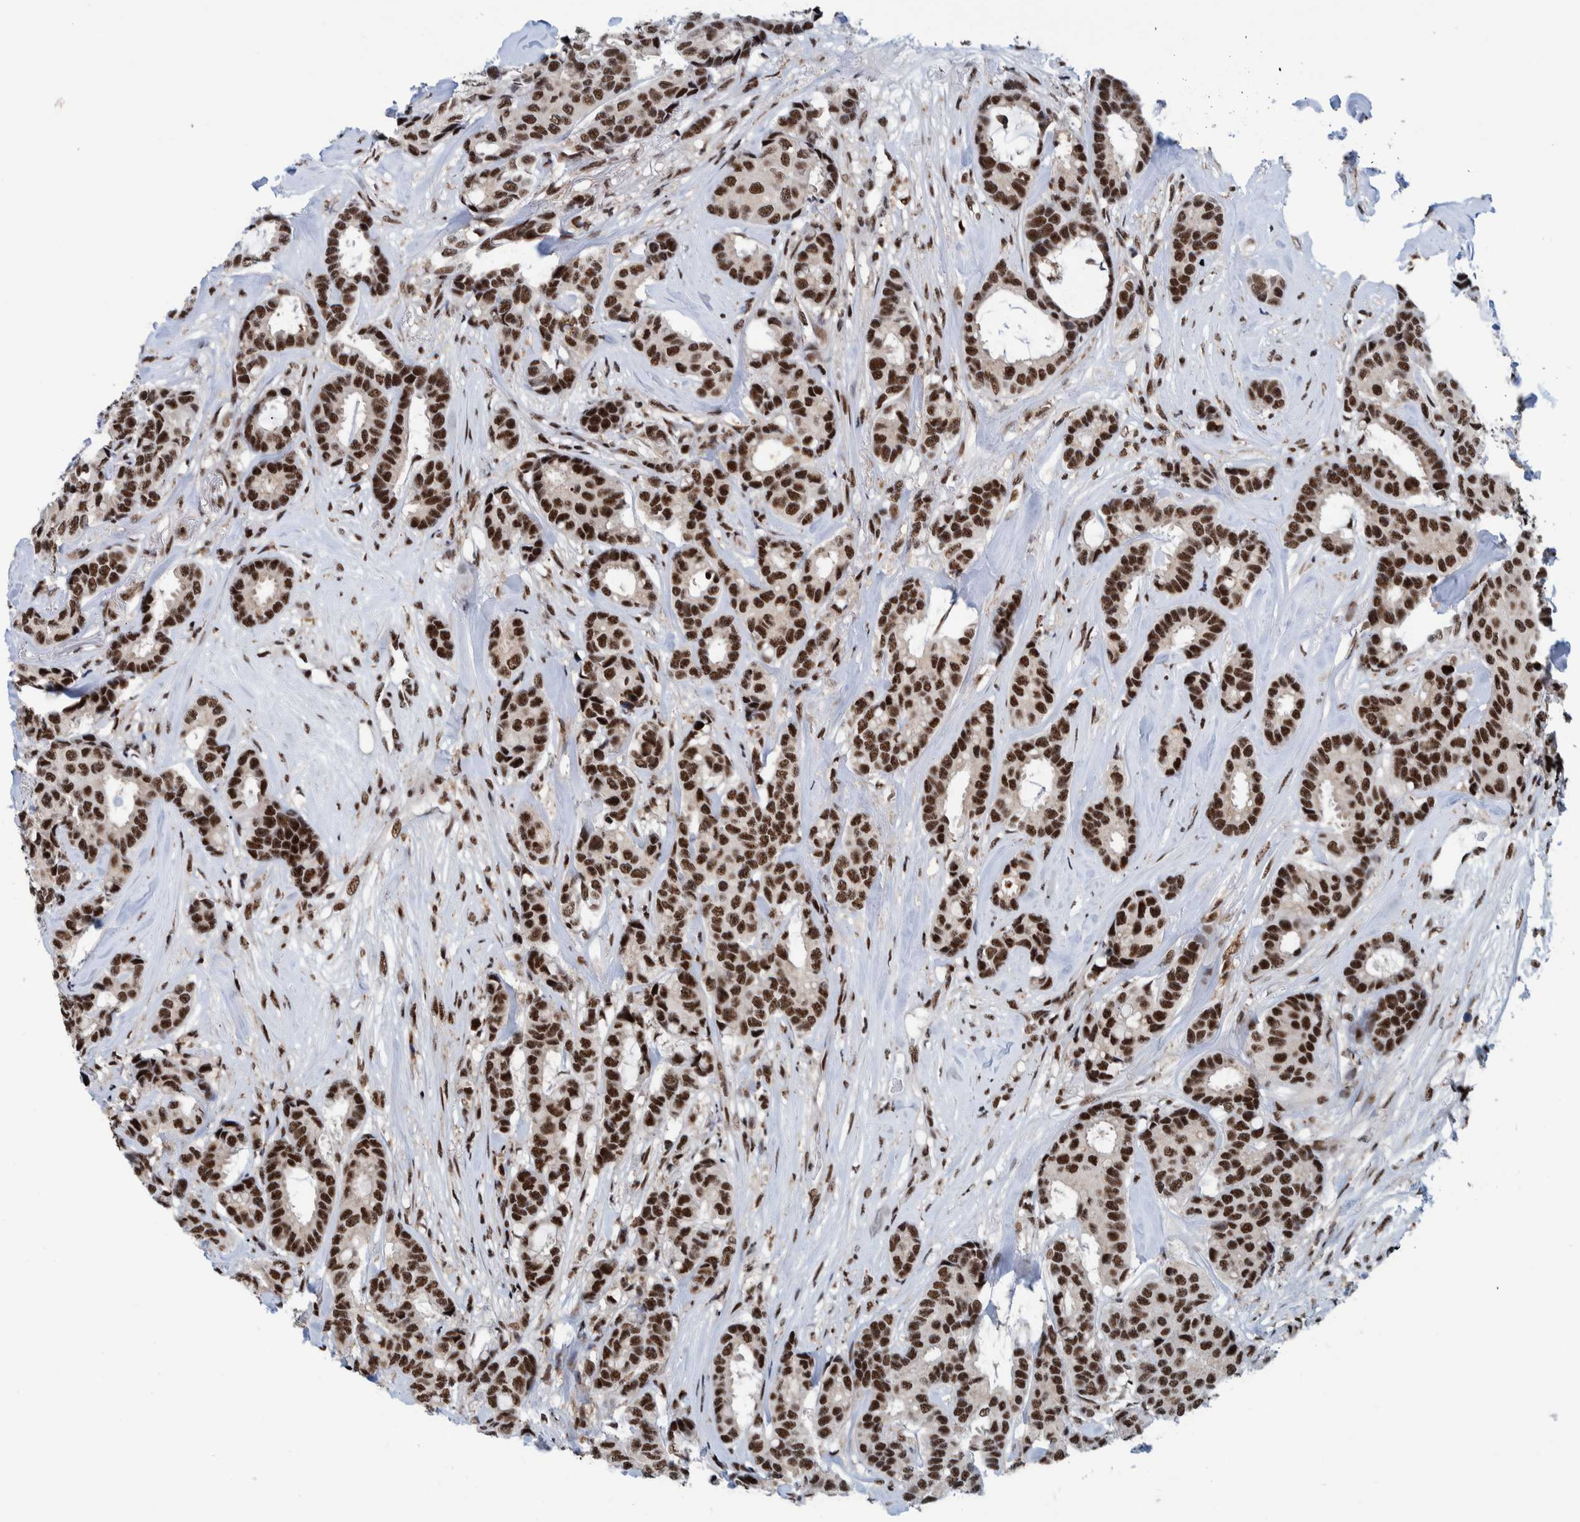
{"staining": {"intensity": "strong", "quantity": ">75%", "location": "nuclear"}, "tissue": "breast cancer", "cell_type": "Tumor cells", "image_type": "cancer", "snomed": [{"axis": "morphology", "description": "Duct carcinoma"}, {"axis": "topography", "description": "Breast"}], "caption": "Protein analysis of breast cancer tissue displays strong nuclear staining in approximately >75% of tumor cells.", "gene": "EFTUD2", "patient": {"sex": "female", "age": 87}}